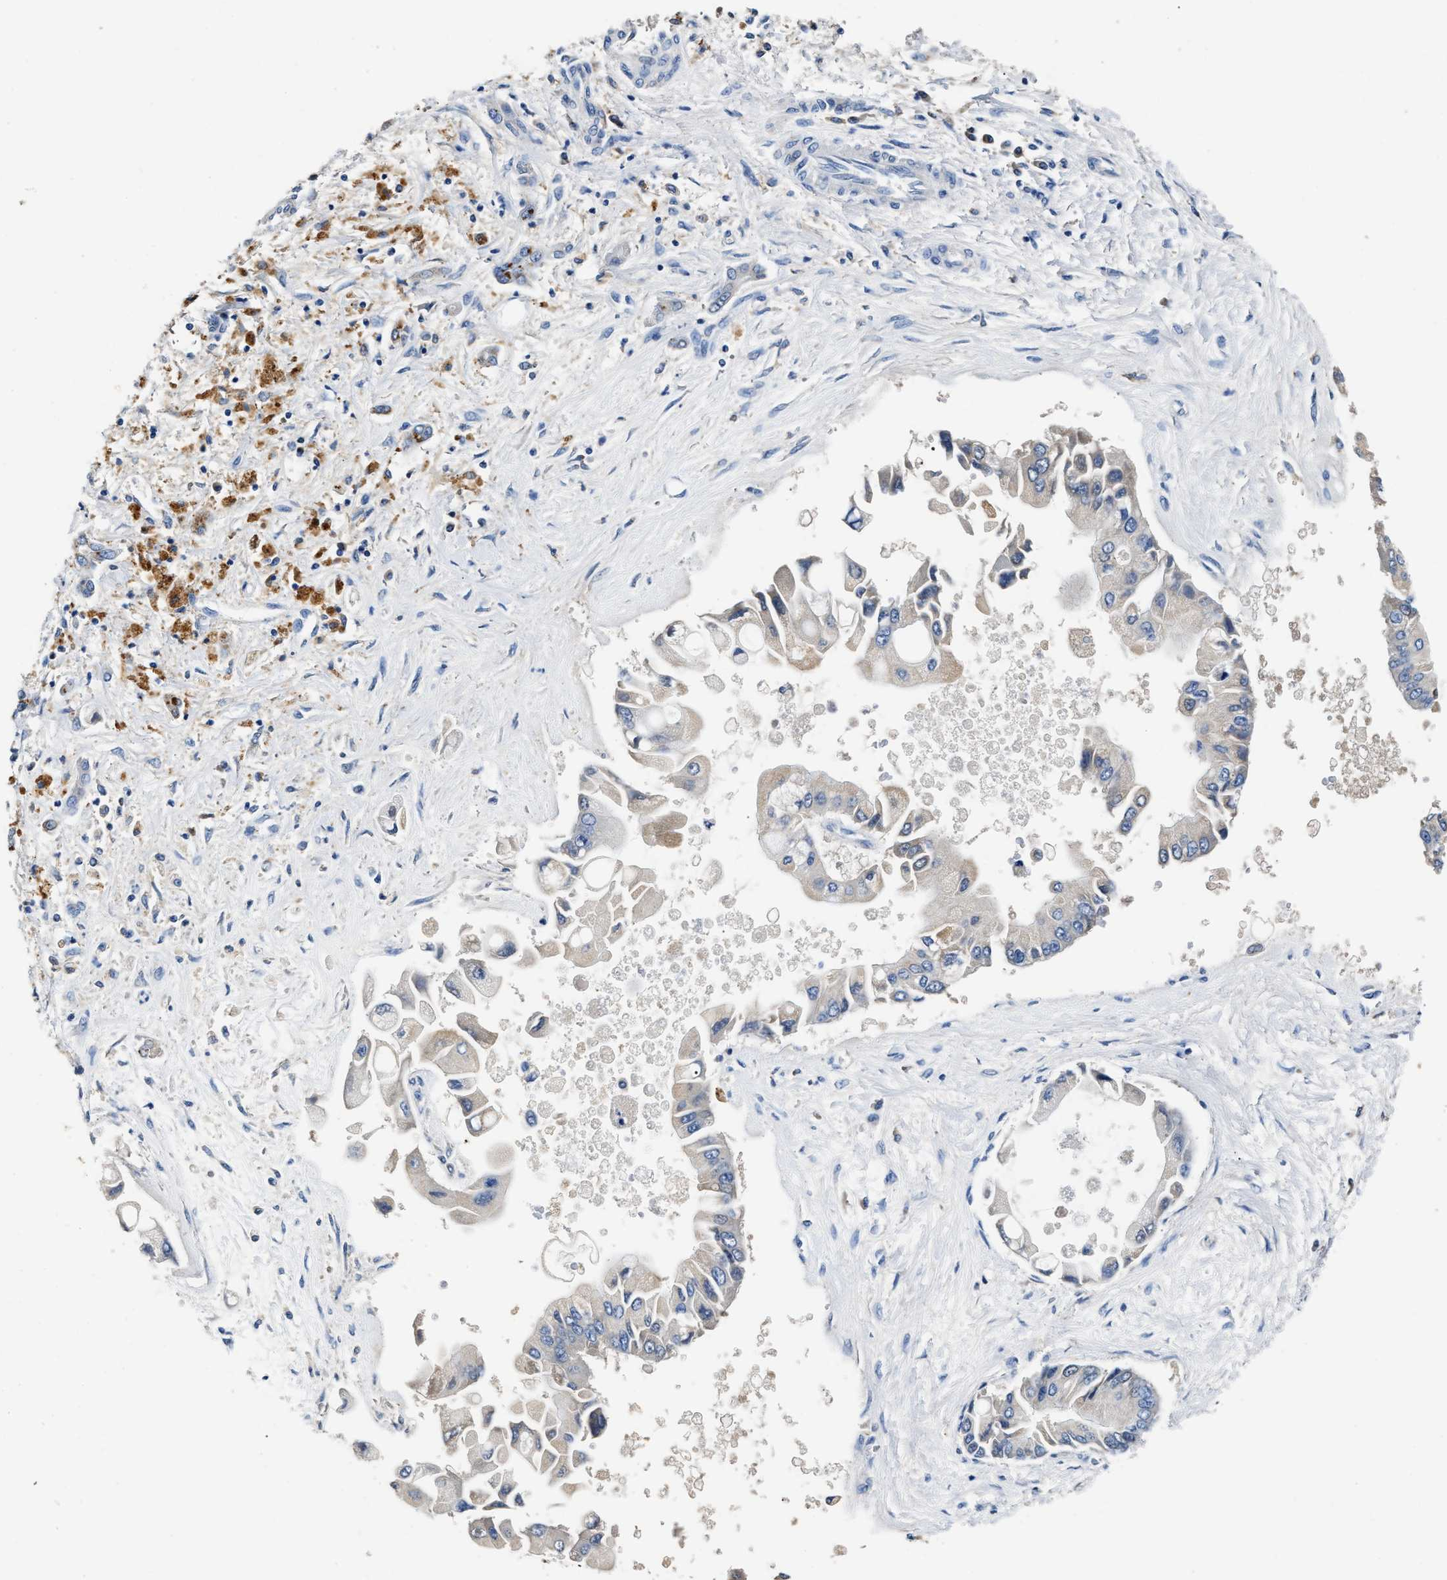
{"staining": {"intensity": "negative", "quantity": "none", "location": "none"}, "tissue": "liver cancer", "cell_type": "Tumor cells", "image_type": "cancer", "snomed": [{"axis": "morphology", "description": "Cholangiocarcinoma"}, {"axis": "topography", "description": "Liver"}], "caption": "Immunohistochemistry (IHC) of liver cholangiocarcinoma reveals no positivity in tumor cells.", "gene": "SLCO2B1", "patient": {"sex": "male", "age": 50}}